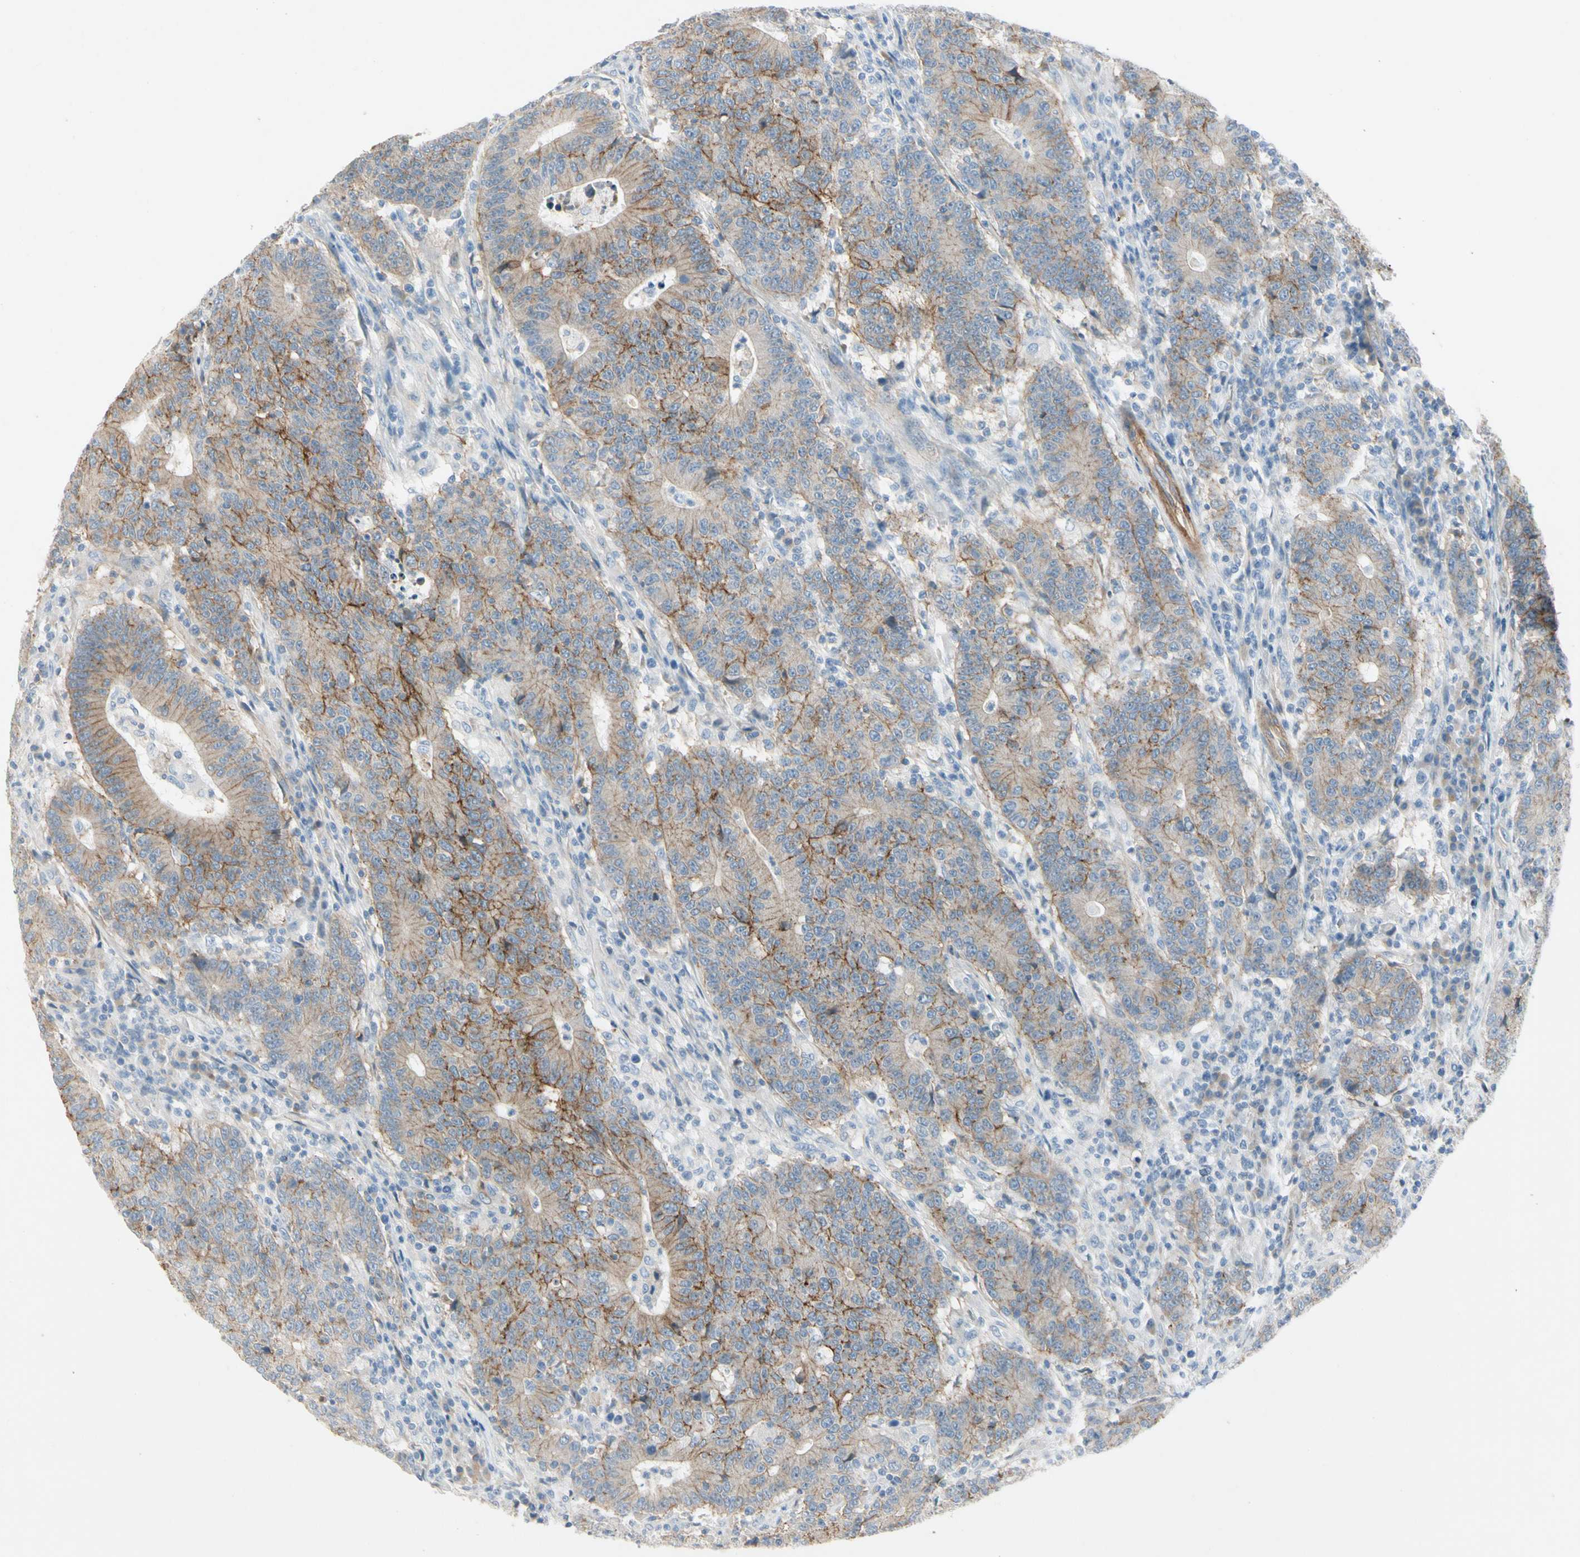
{"staining": {"intensity": "moderate", "quantity": ">75%", "location": "cytoplasmic/membranous"}, "tissue": "colorectal cancer", "cell_type": "Tumor cells", "image_type": "cancer", "snomed": [{"axis": "morphology", "description": "Normal tissue, NOS"}, {"axis": "morphology", "description": "Adenocarcinoma, NOS"}, {"axis": "topography", "description": "Colon"}], "caption": "Human colorectal cancer (adenocarcinoma) stained with a protein marker displays moderate staining in tumor cells.", "gene": "ITGA3", "patient": {"sex": "female", "age": 75}}